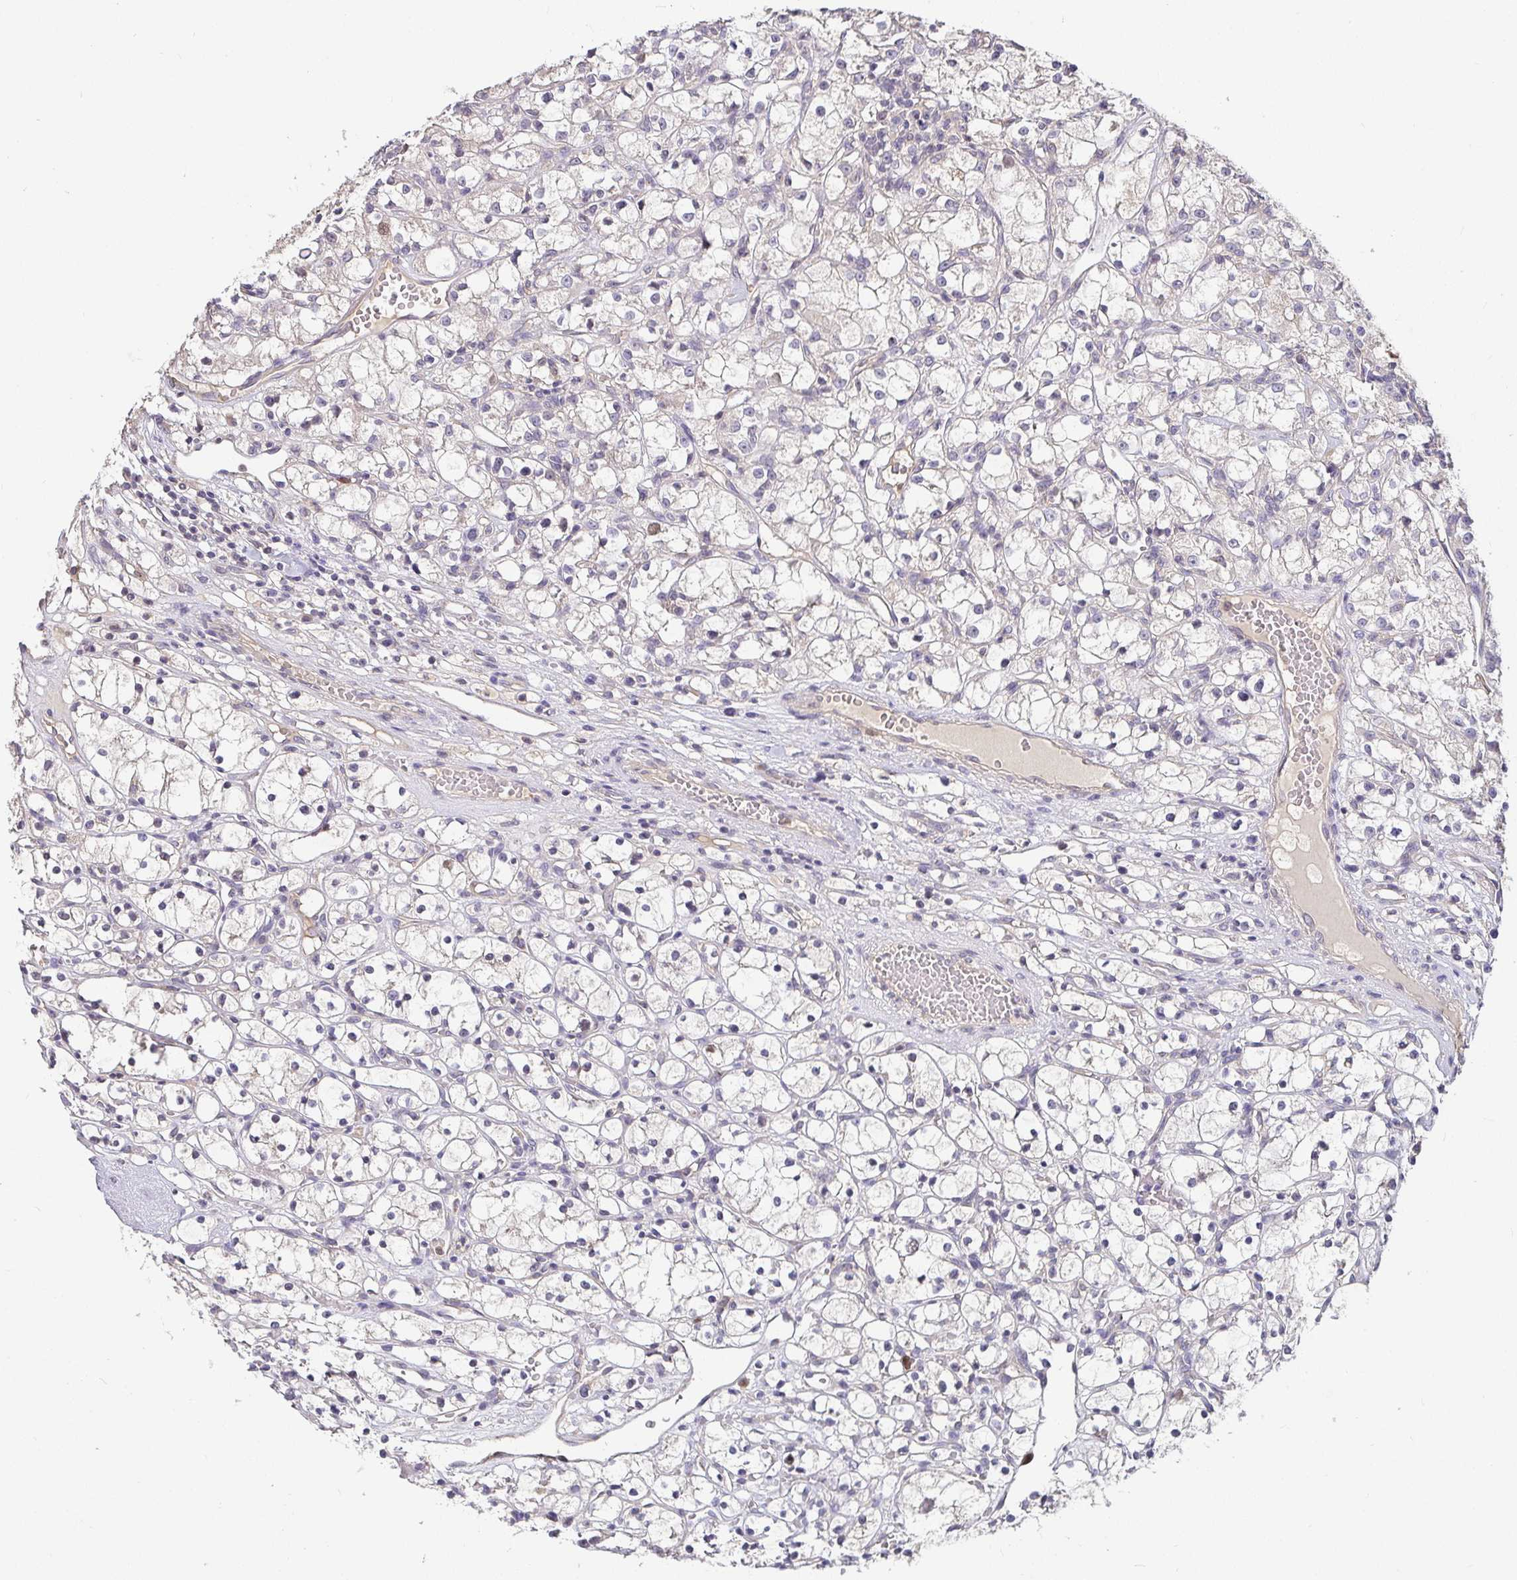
{"staining": {"intensity": "negative", "quantity": "none", "location": "none"}, "tissue": "renal cancer", "cell_type": "Tumor cells", "image_type": "cancer", "snomed": [{"axis": "morphology", "description": "Adenocarcinoma, NOS"}, {"axis": "topography", "description": "Kidney"}], "caption": "Immunohistochemical staining of human renal adenocarcinoma demonstrates no significant staining in tumor cells. (Stains: DAB immunohistochemistry with hematoxylin counter stain, Microscopy: brightfield microscopy at high magnification).", "gene": "ANLN", "patient": {"sex": "female", "age": 59}}